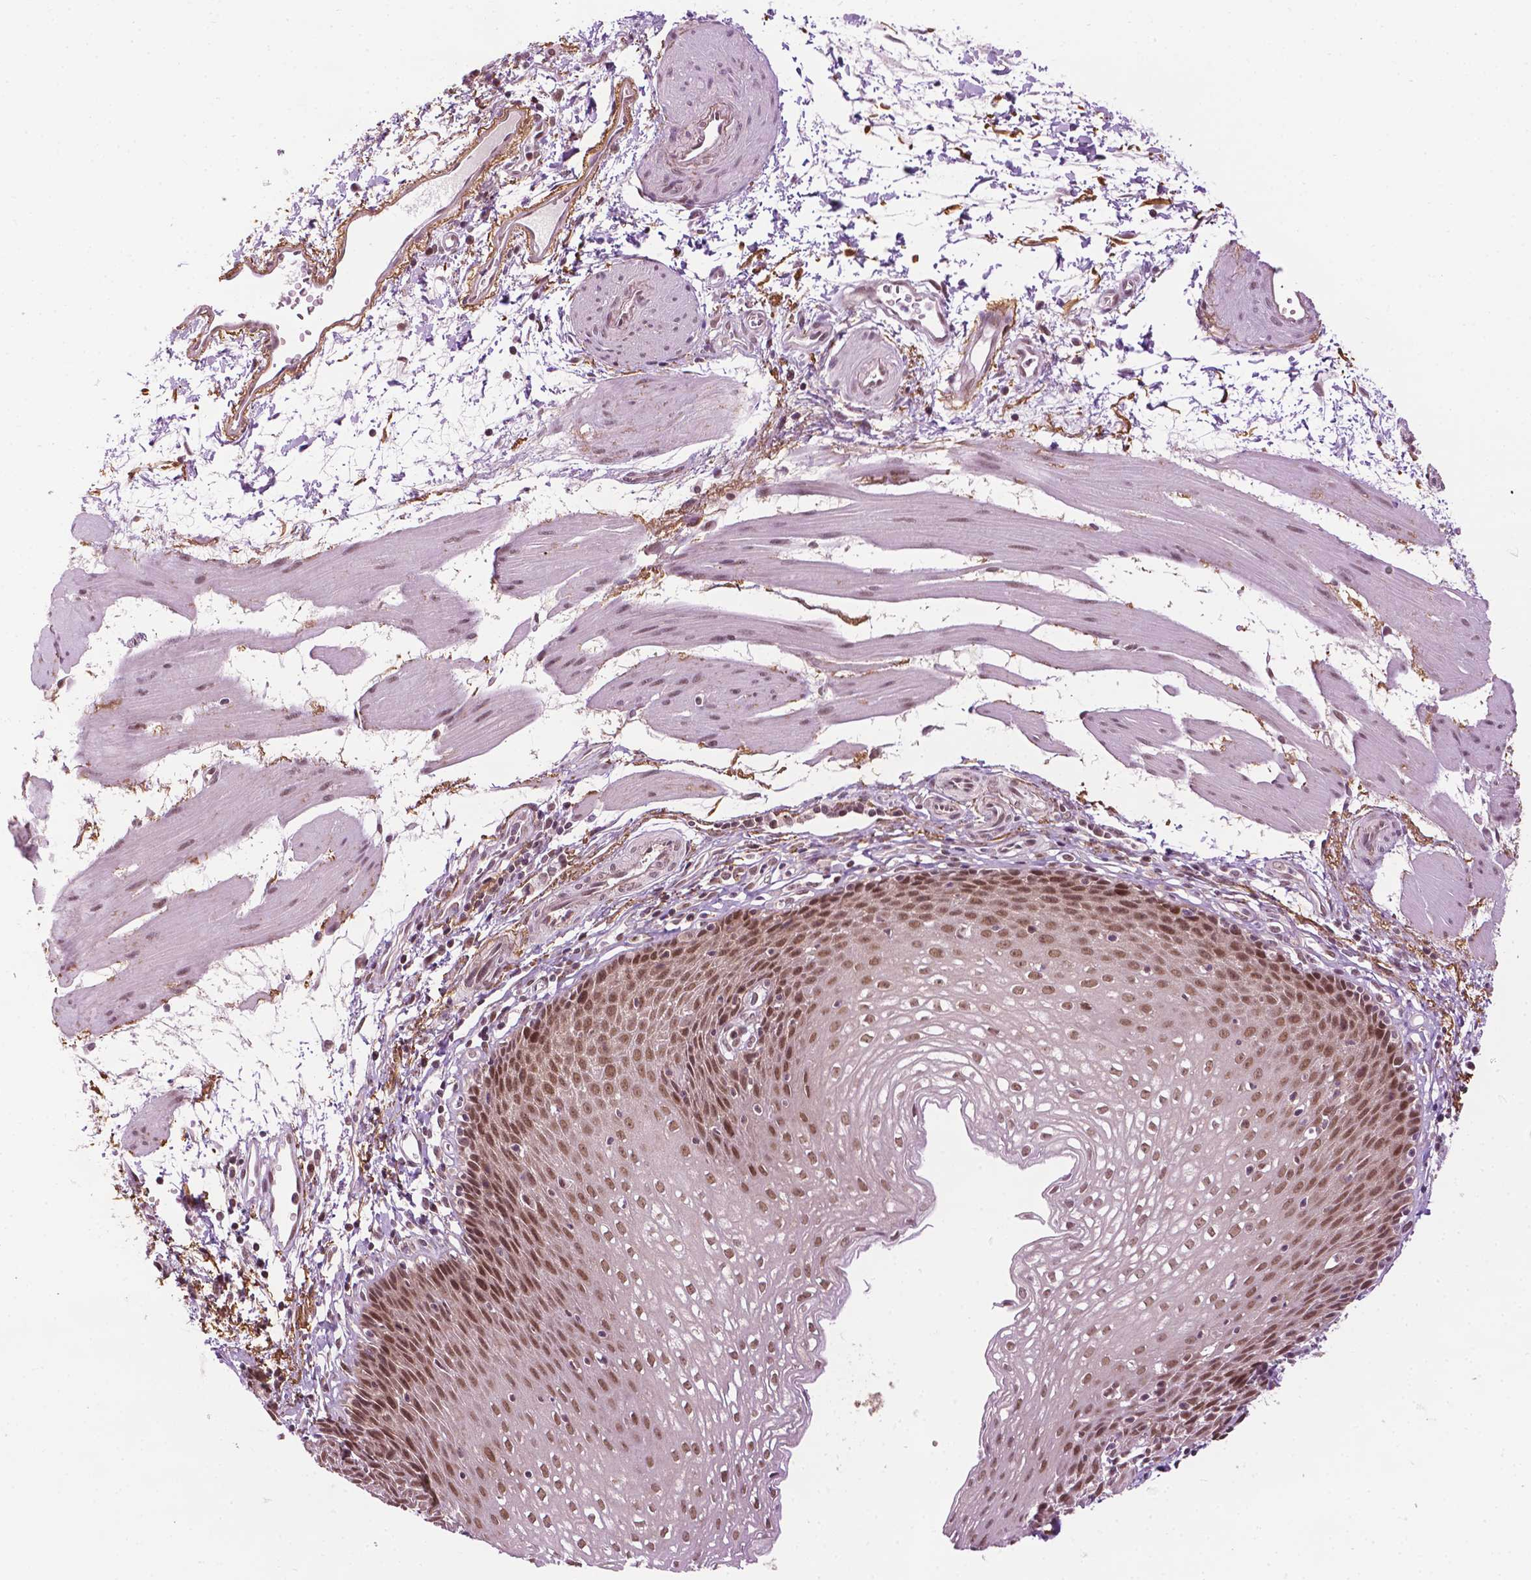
{"staining": {"intensity": "moderate", "quantity": ">75%", "location": "nuclear"}, "tissue": "esophagus", "cell_type": "Squamous epithelial cells", "image_type": "normal", "snomed": [{"axis": "morphology", "description": "Normal tissue, NOS"}, {"axis": "topography", "description": "Esophagus"}], "caption": "The image reveals immunohistochemical staining of benign esophagus. There is moderate nuclear expression is identified in about >75% of squamous epithelial cells. (Brightfield microscopy of DAB IHC at high magnification).", "gene": "UBQLN4", "patient": {"sex": "female", "age": 64}}